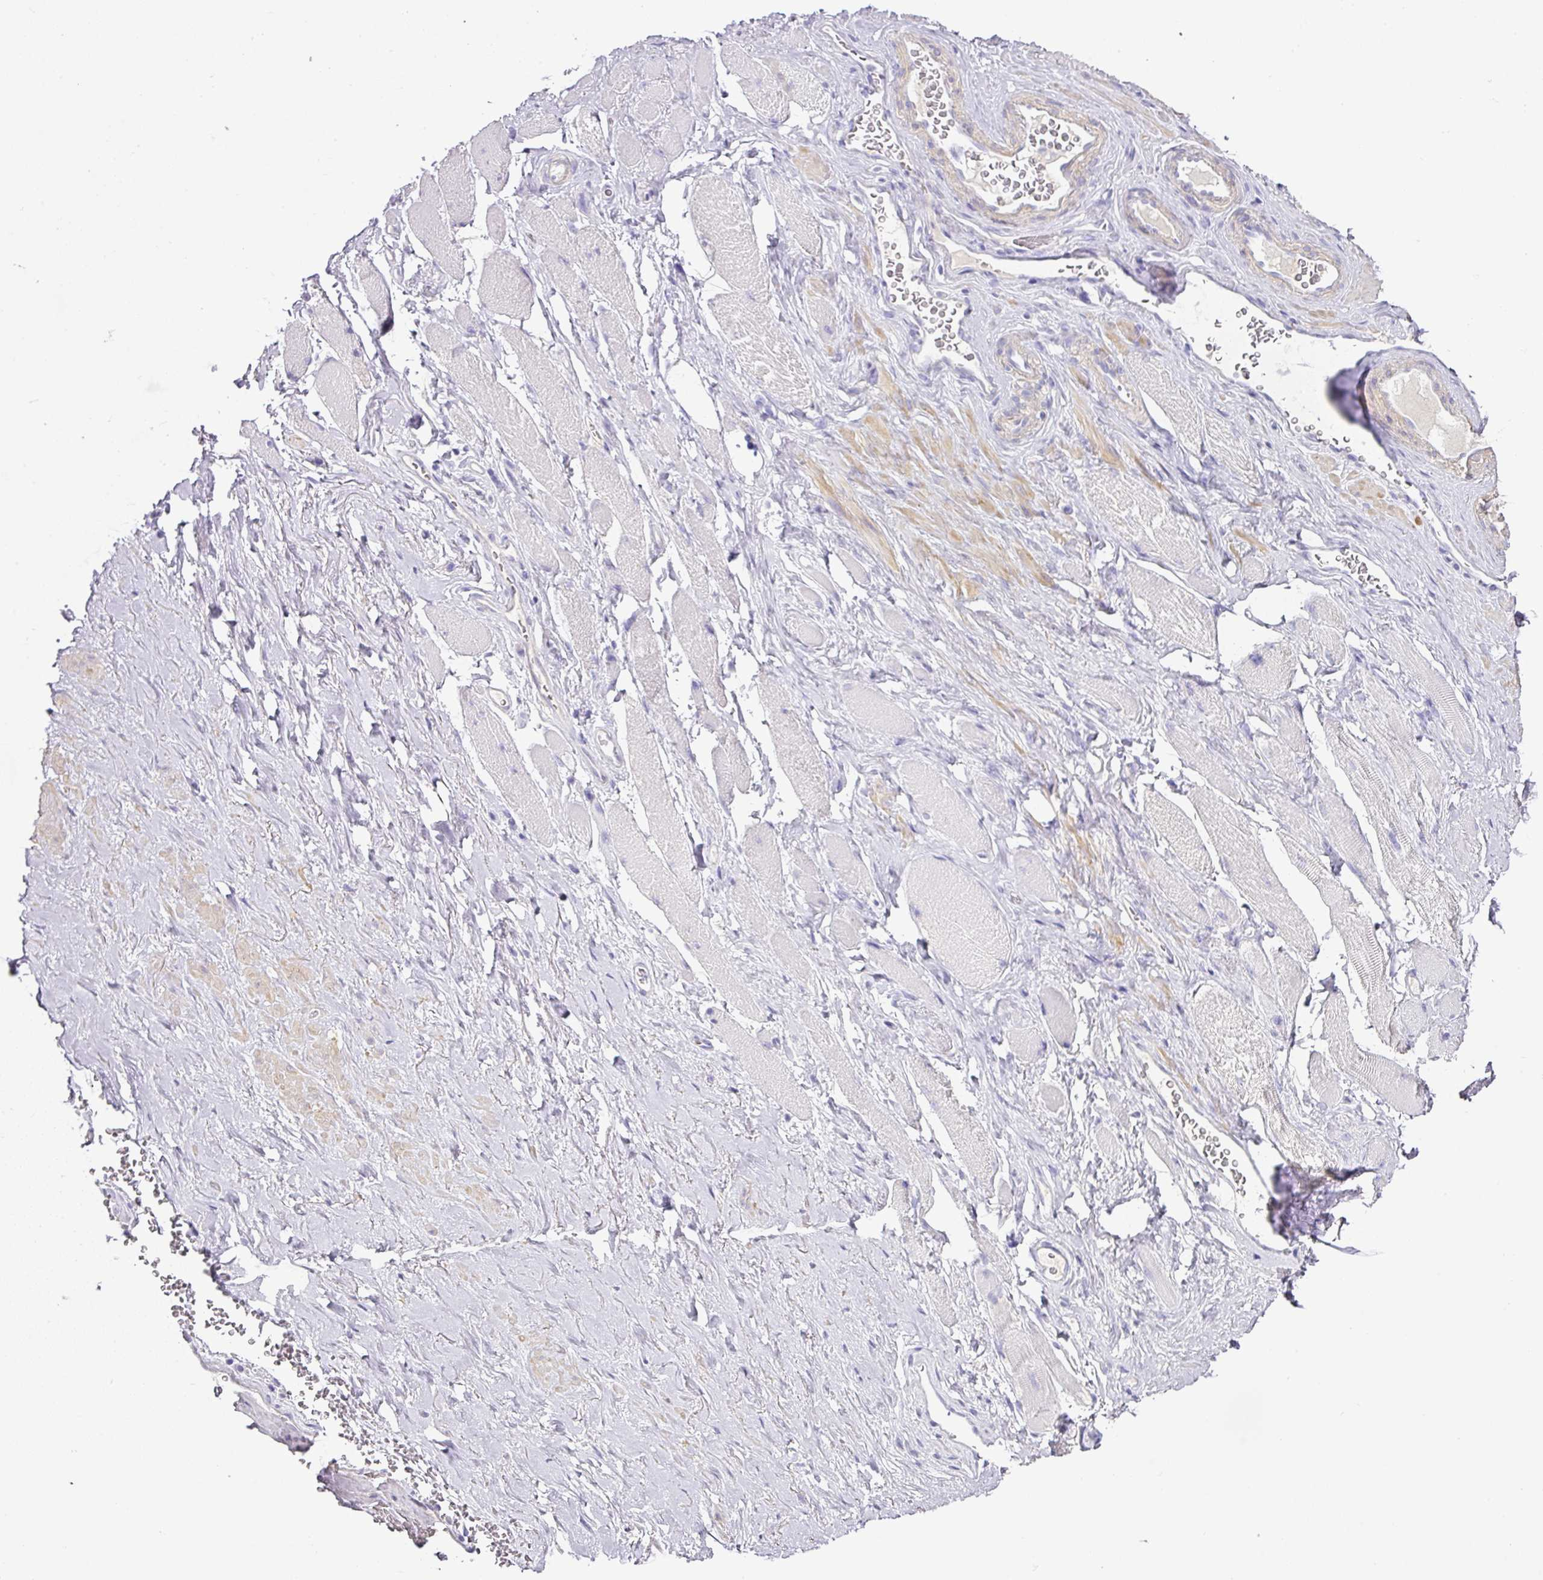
{"staining": {"intensity": "negative", "quantity": "none", "location": "none"}, "tissue": "soft tissue", "cell_type": "Fibroblasts", "image_type": "normal", "snomed": [{"axis": "morphology", "description": "Normal tissue, NOS"}, {"axis": "topography", "description": "Prostate"}, {"axis": "topography", "description": "Peripheral nerve tissue"}], "caption": "IHC image of normal soft tissue: soft tissue stained with DAB demonstrates no significant protein expression in fibroblasts. The staining is performed using DAB brown chromogen with nuclei counter-stained in using hematoxylin.", "gene": "TARM1", "patient": {"sex": "male", "age": 61}}